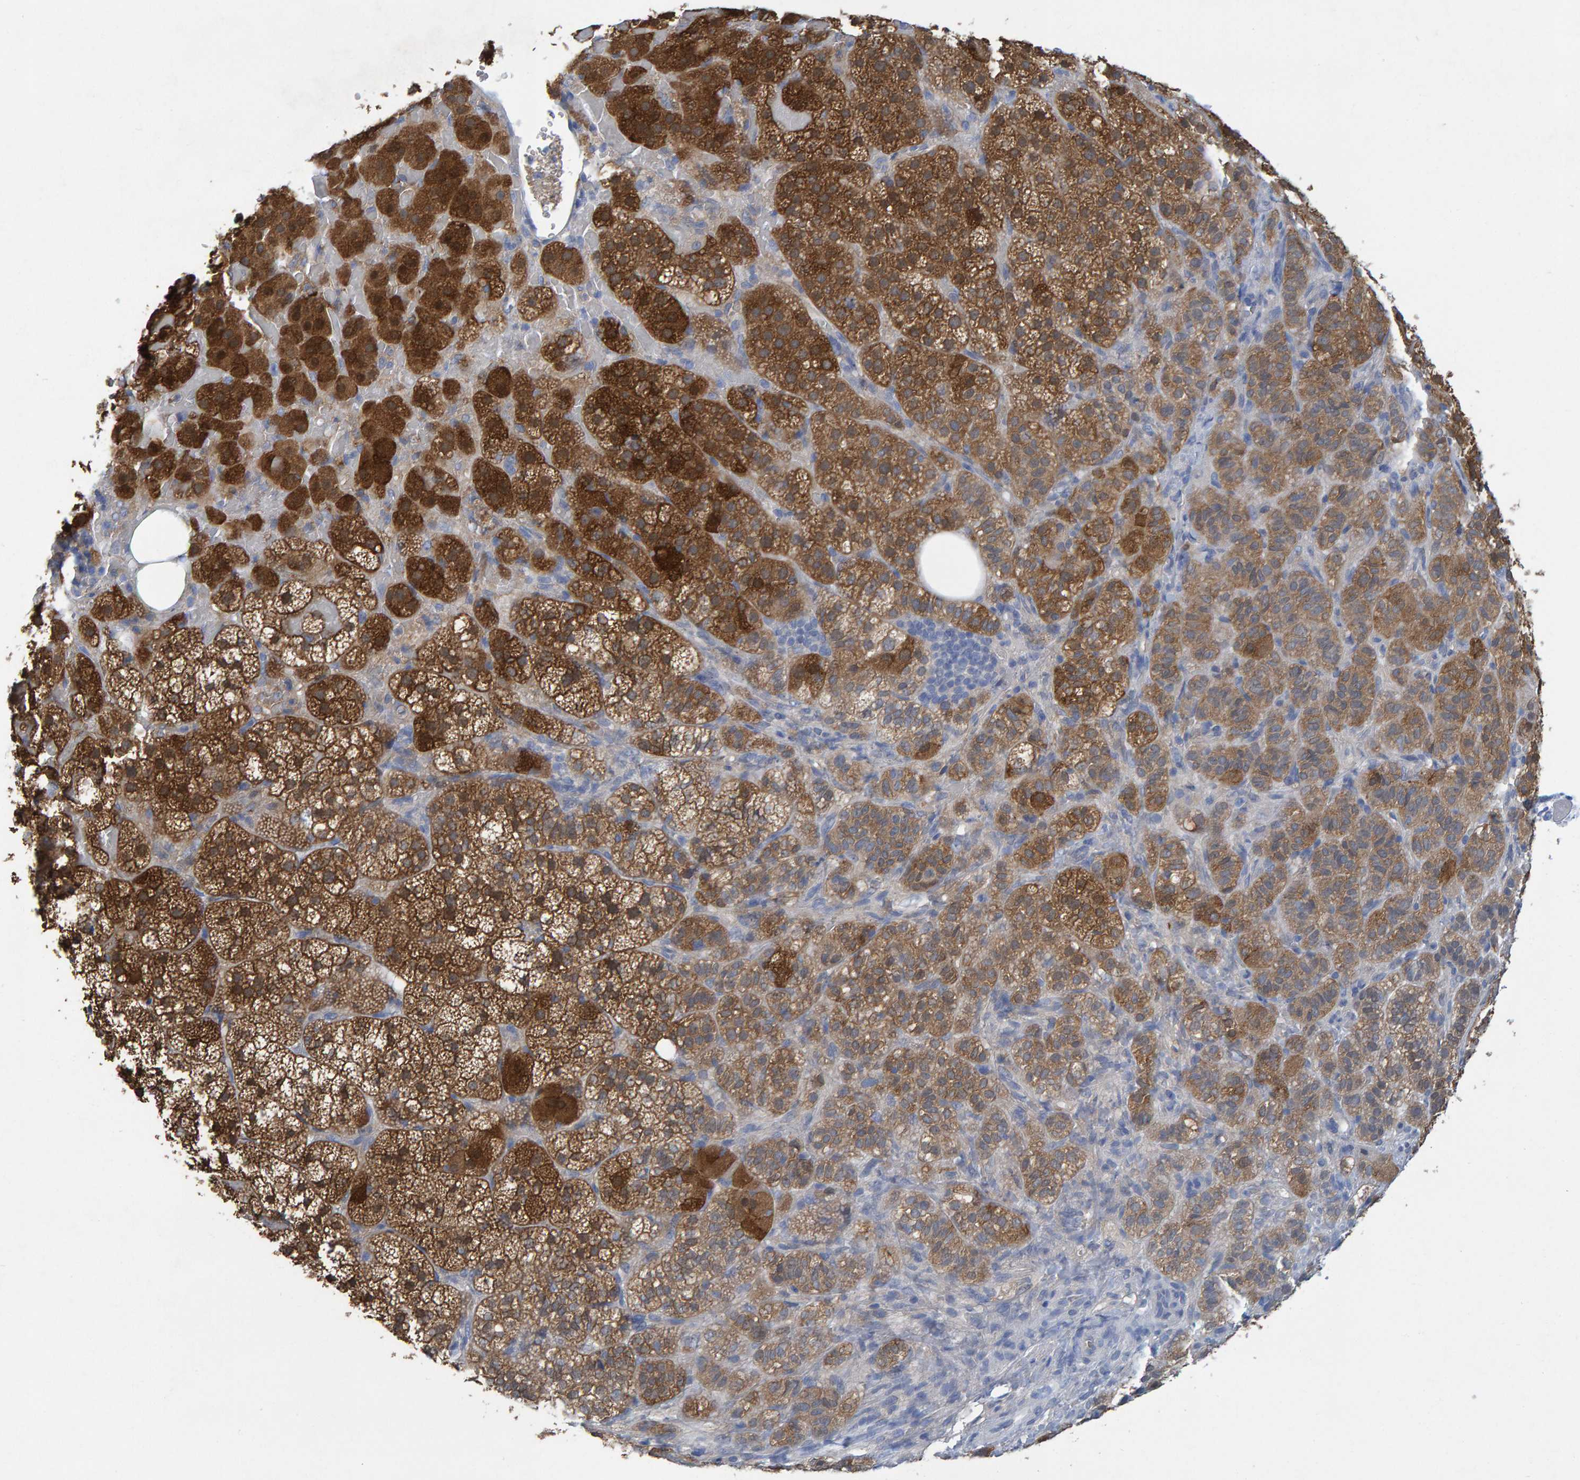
{"staining": {"intensity": "strong", "quantity": ">75%", "location": "cytoplasmic/membranous,nuclear"}, "tissue": "adrenal gland", "cell_type": "Glandular cells", "image_type": "normal", "snomed": [{"axis": "morphology", "description": "Normal tissue, NOS"}, {"axis": "topography", "description": "Adrenal gland"}], "caption": "Adrenal gland stained with DAB IHC displays high levels of strong cytoplasmic/membranous,nuclear expression in about >75% of glandular cells.", "gene": "ALAD", "patient": {"sex": "female", "age": 59}}